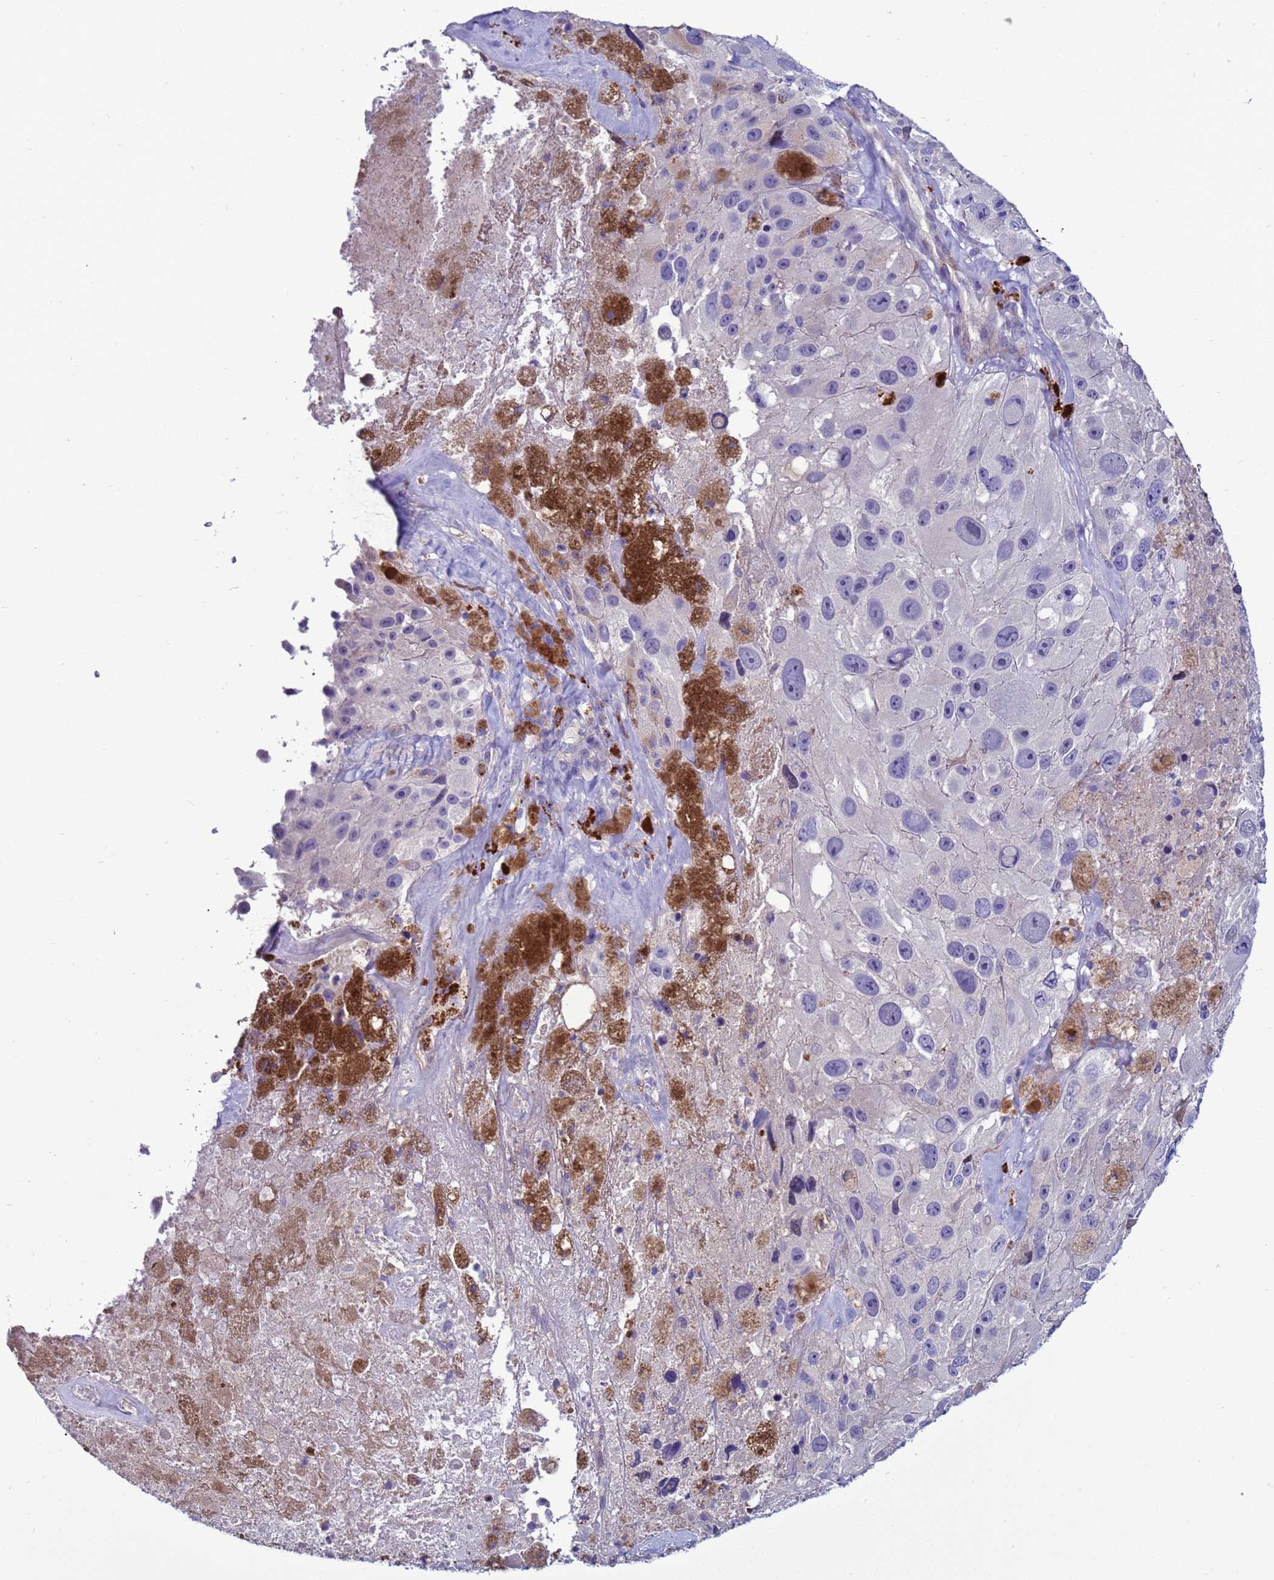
{"staining": {"intensity": "negative", "quantity": "none", "location": "none"}, "tissue": "melanoma", "cell_type": "Tumor cells", "image_type": "cancer", "snomed": [{"axis": "morphology", "description": "Malignant melanoma, Metastatic site"}, {"axis": "topography", "description": "Lymph node"}], "caption": "Micrograph shows no significant protein staining in tumor cells of melanoma.", "gene": "NAT2", "patient": {"sex": "male", "age": 62}}